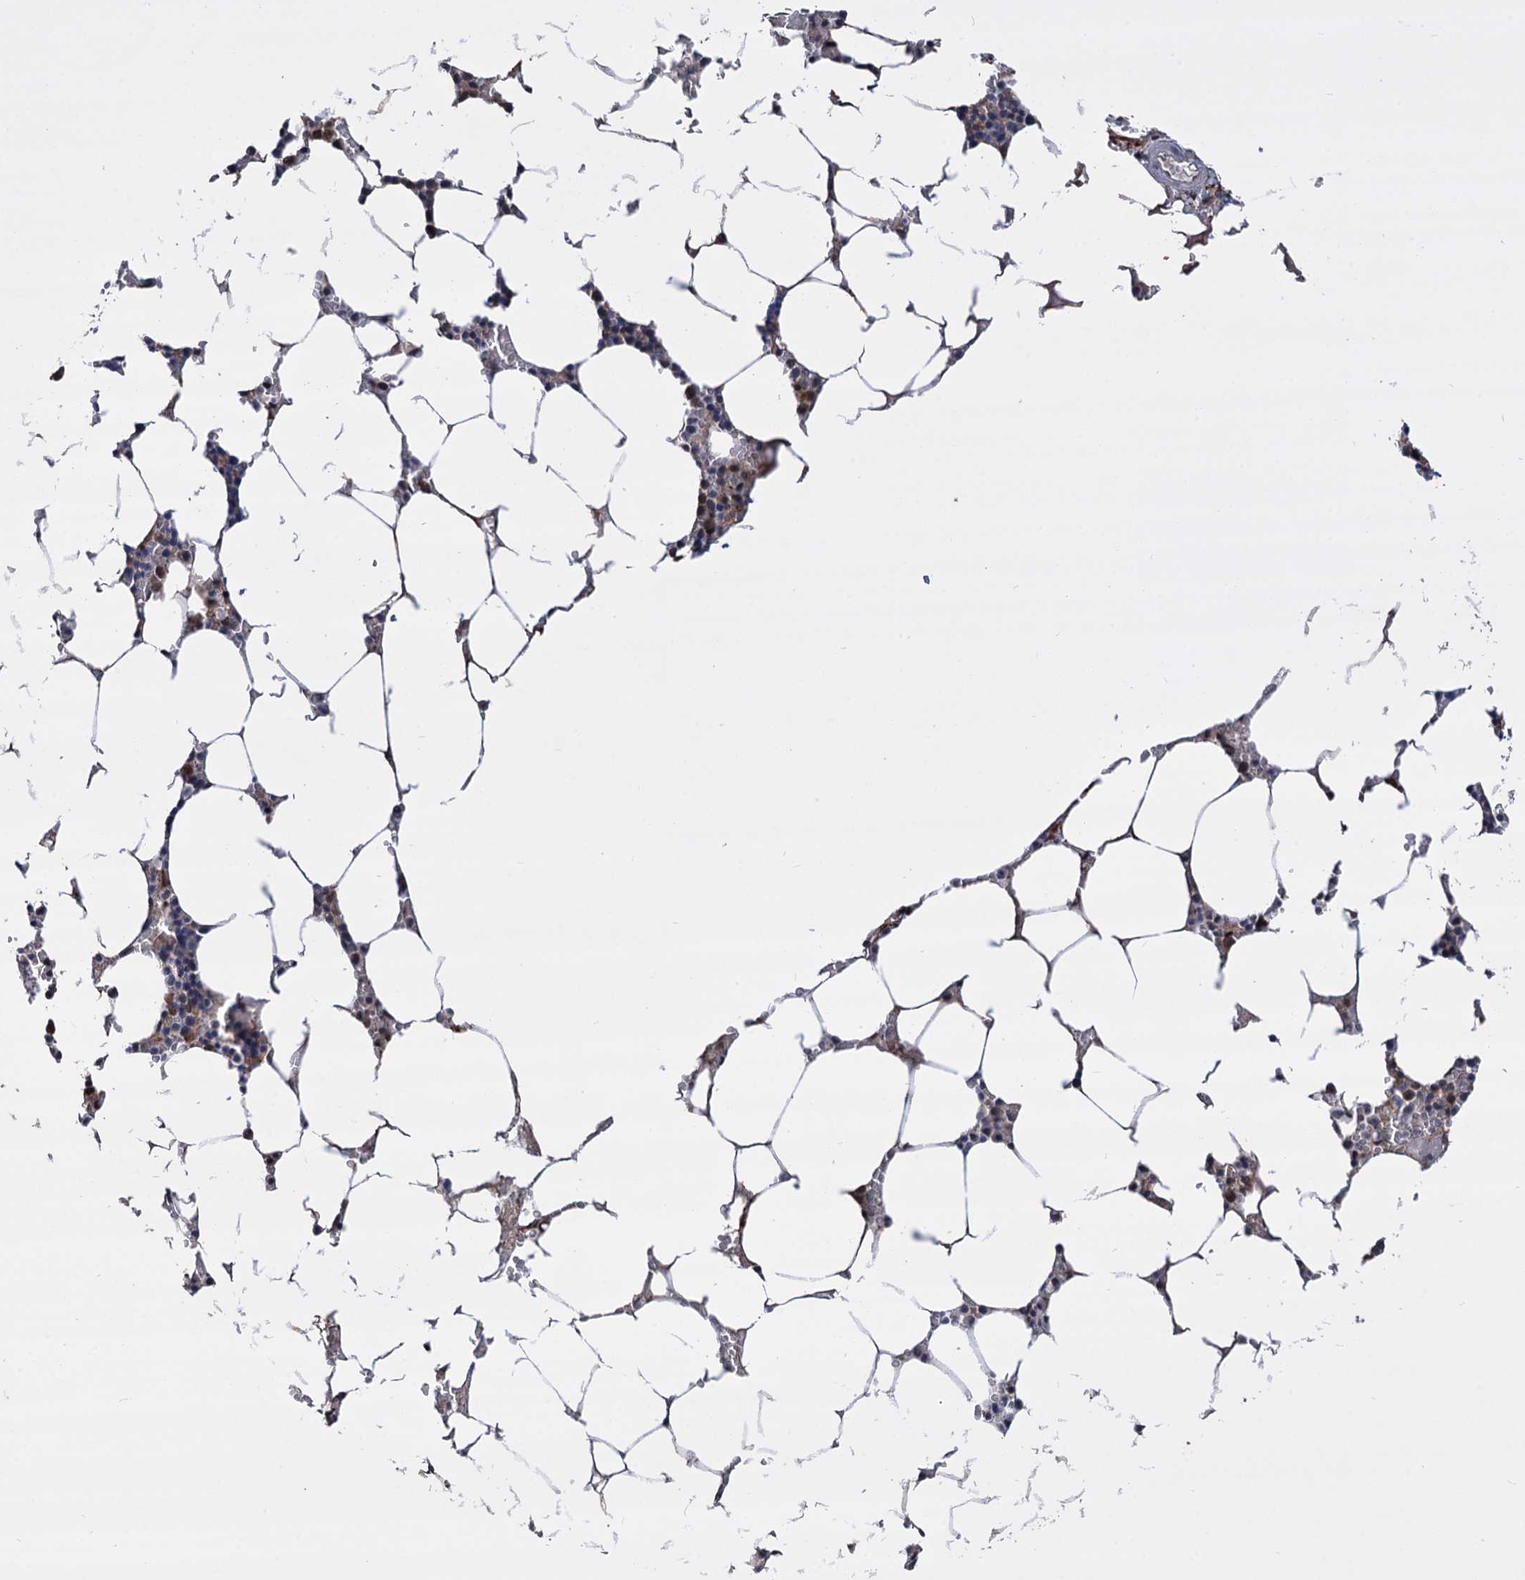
{"staining": {"intensity": "moderate", "quantity": "25%-75%", "location": "nuclear"}, "tissue": "bone marrow", "cell_type": "Hematopoietic cells", "image_type": "normal", "snomed": [{"axis": "morphology", "description": "Normal tissue, NOS"}, {"axis": "topography", "description": "Bone marrow"}], "caption": "Immunohistochemical staining of unremarkable human bone marrow reveals medium levels of moderate nuclear expression in approximately 25%-75% of hematopoietic cells. (Stains: DAB in brown, nuclei in blue, Microscopy: brightfield microscopy at high magnification).", "gene": "PSMD4", "patient": {"sex": "male", "age": 70}}